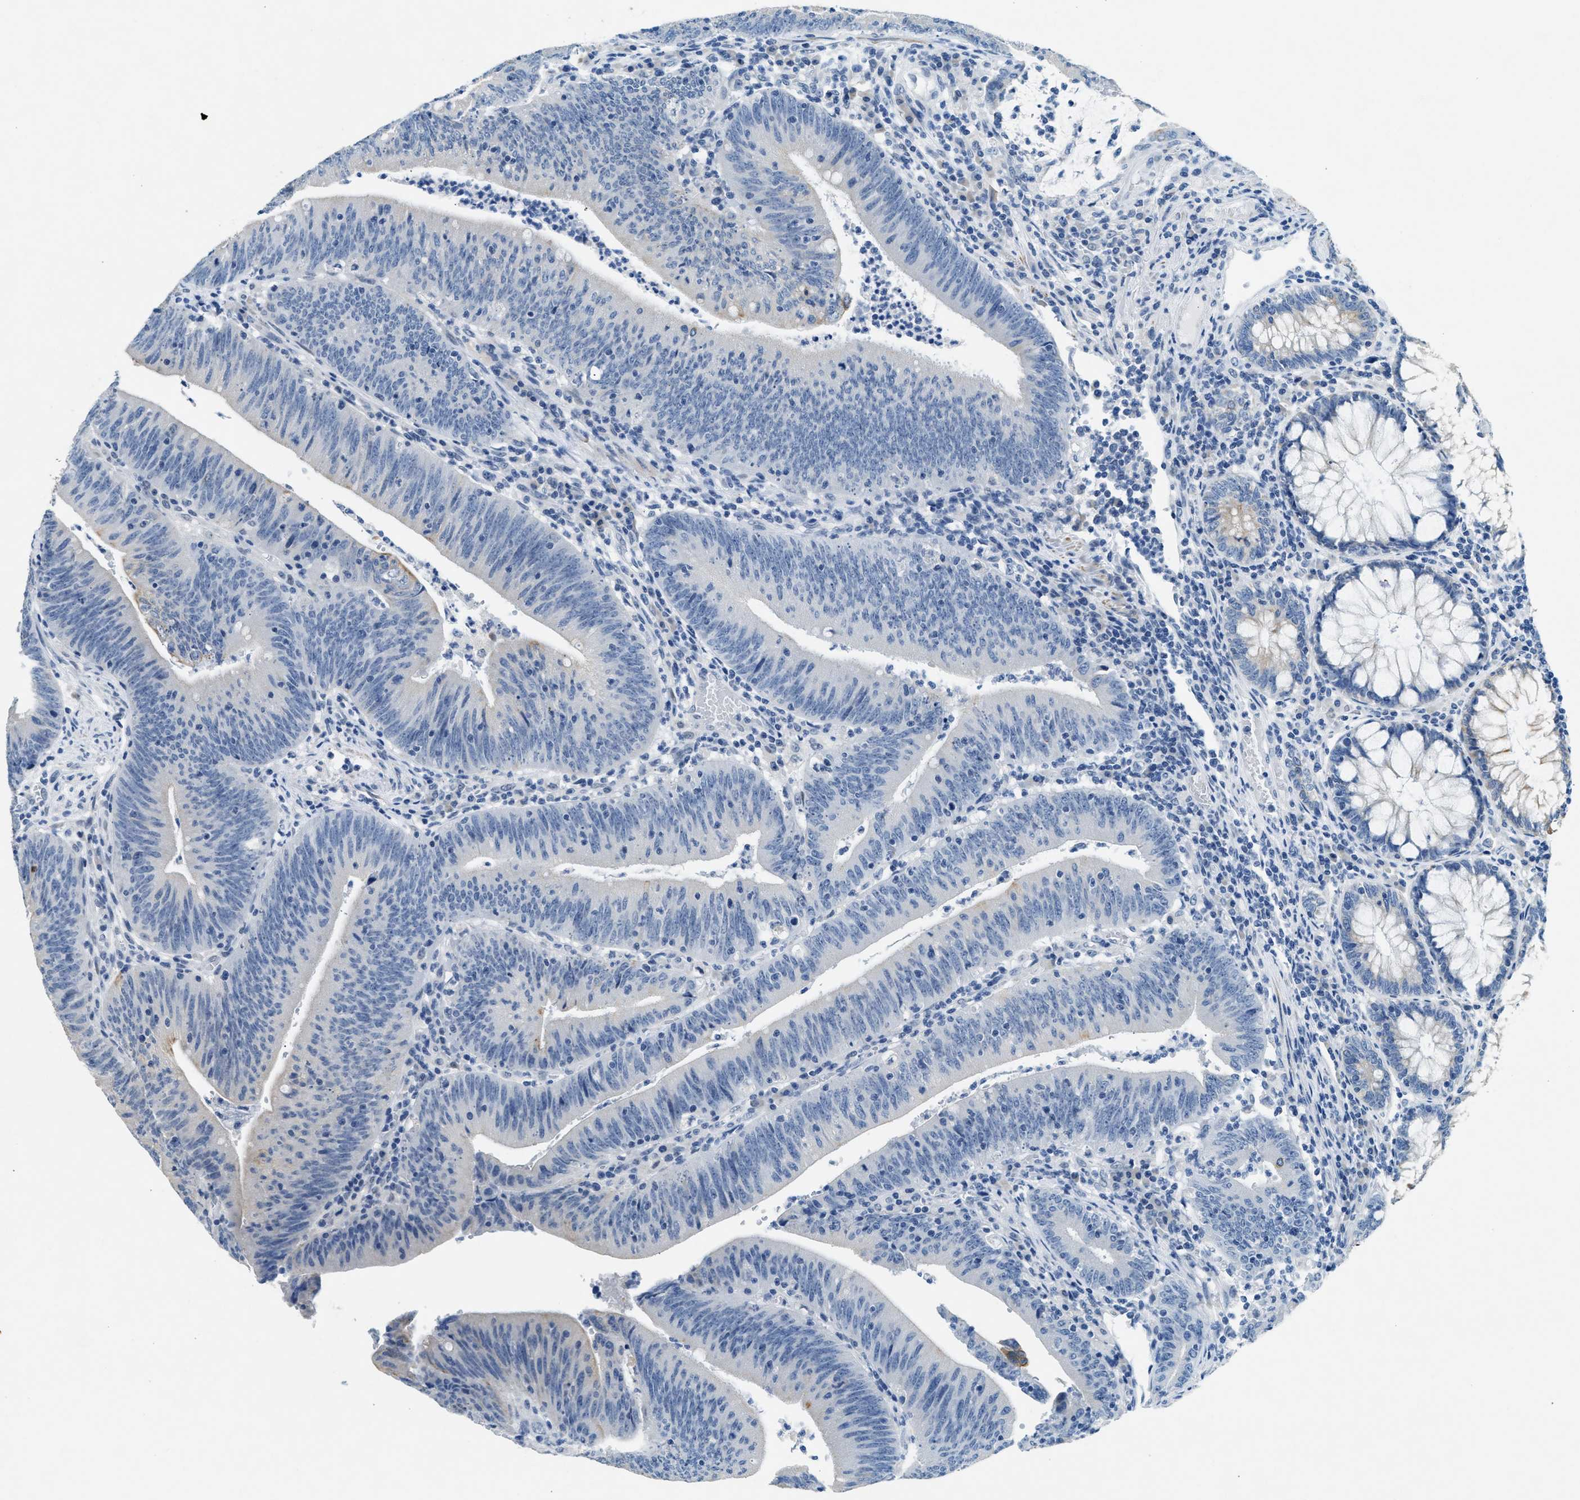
{"staining": {"intensity": "negative", "quantity": "none", "location": "none"}, "tissue": "colorectal cancer", "cell_type": "Tumor cells", "image_type": "cancer", "snomed": [{"axis": "morphology", "description": "Normal tissue, NOS"}, {"axis": "morphology", "description": "Adenocarcinoma, NOS"}, {"axis": "topography", "description": "Rectum"}], "caption": "Immunohistochemistry (IHC) of colorectal cancer (adenocarcinoma) displays no positivity in tumor cells. (IHC, brightfield microscopy, high magnification).", "gene": "CFAP20", "patient": {"sex": "female", "age": 66}}